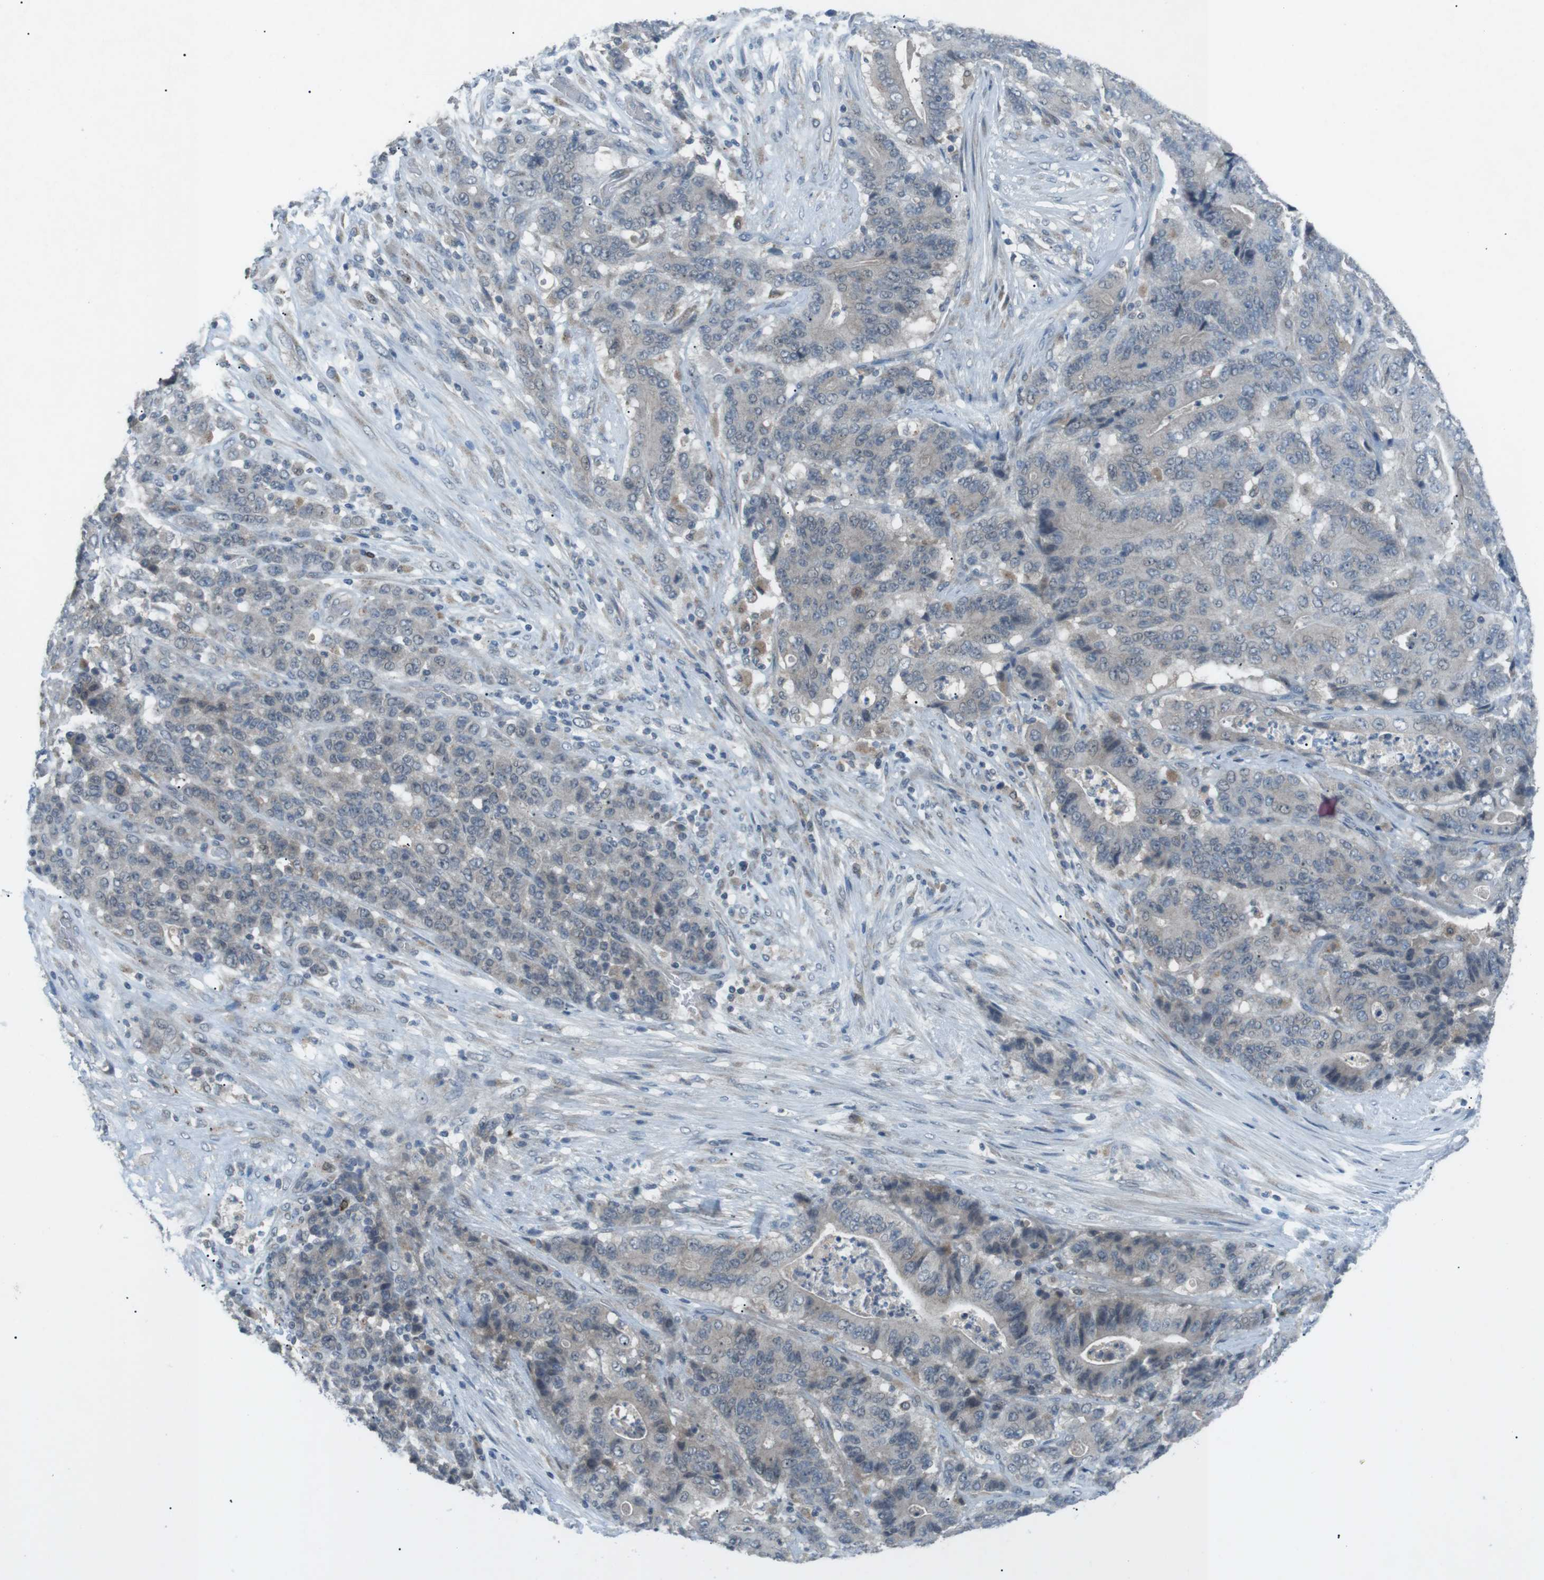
{"staining": {"intensity": "negative", "quantity": "none", "location": "none"}, "tissue": "stomach cancer", "cell_type": "Tumor cells", "image_type": "cancer", "snomed": [{"axis": "morphology", "description": "Adenocarcinoma, NOS"}, {"axis": "topography", "description": "Stomach"}], "caption": "The IHC photomicrograph has no significant positivity in tumor cells of stomach cancer tissue. The staining was performed using DAB to visualize the protein expression in brown, while the nuclei were stained in blue with hematoxylin (Magnification: 20x).", "gene": "FCRLA", "patient": {"sex": "female", "age": 73}}